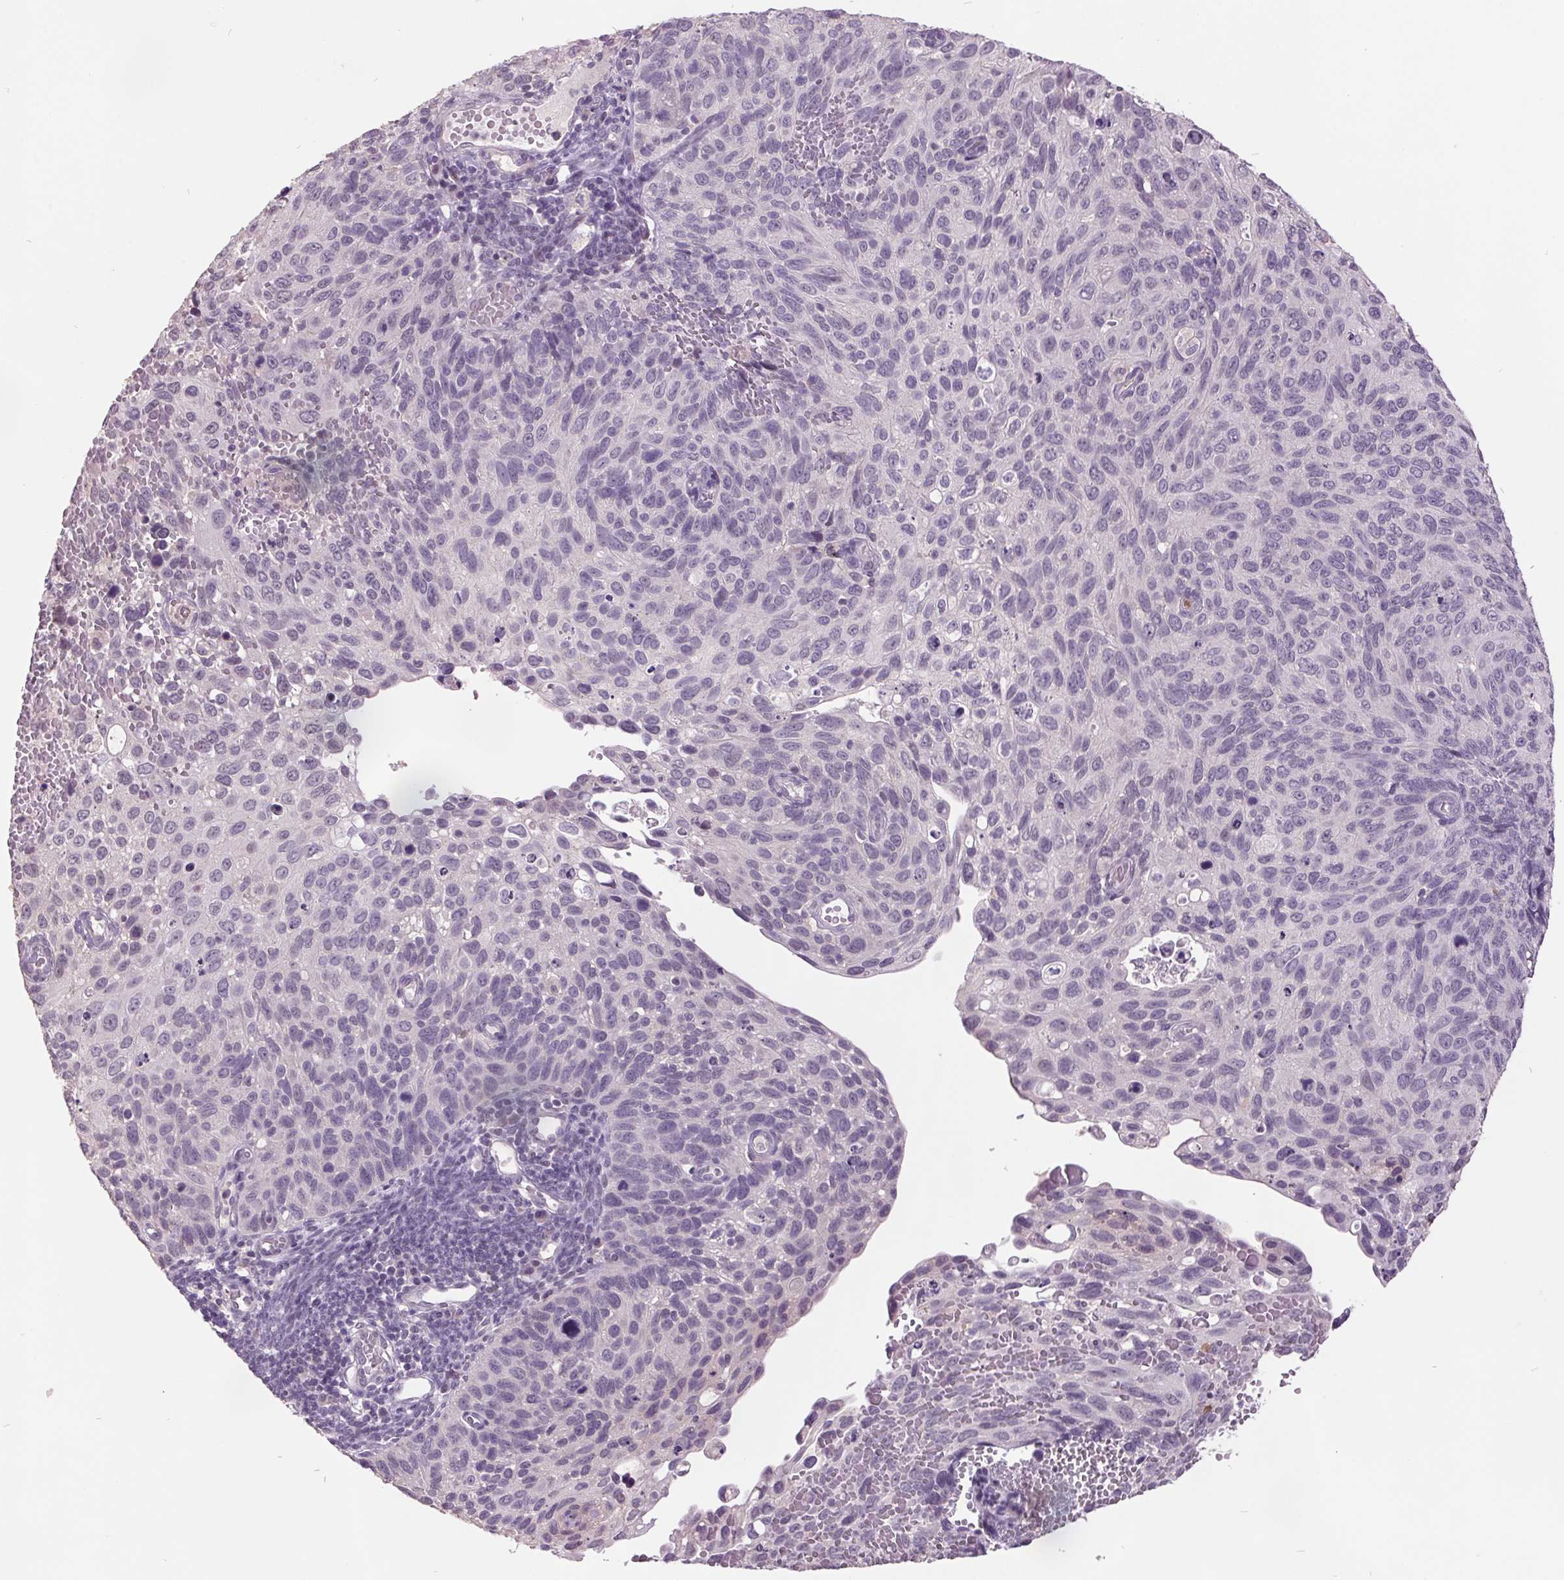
{"staining": {"intensity": "negative", "quantity": "none", "location": "none"}, "tissue": "cervical cancer", "cell_type": "Tumor cells", "image_type": "cancer", "snomed": [{"axis": "morphology", "description": "Squamous cell carcinoma, NOS"}, {"axis": "topography", "description": "Cervix"}], "caption": "Tumor cells are negative for protein expression in human squamous cell carcinoma (cervical). (DAB IHC, high magnification).", "gene": "C2orf16", "patient": {"sex": "female", "age": 70}}